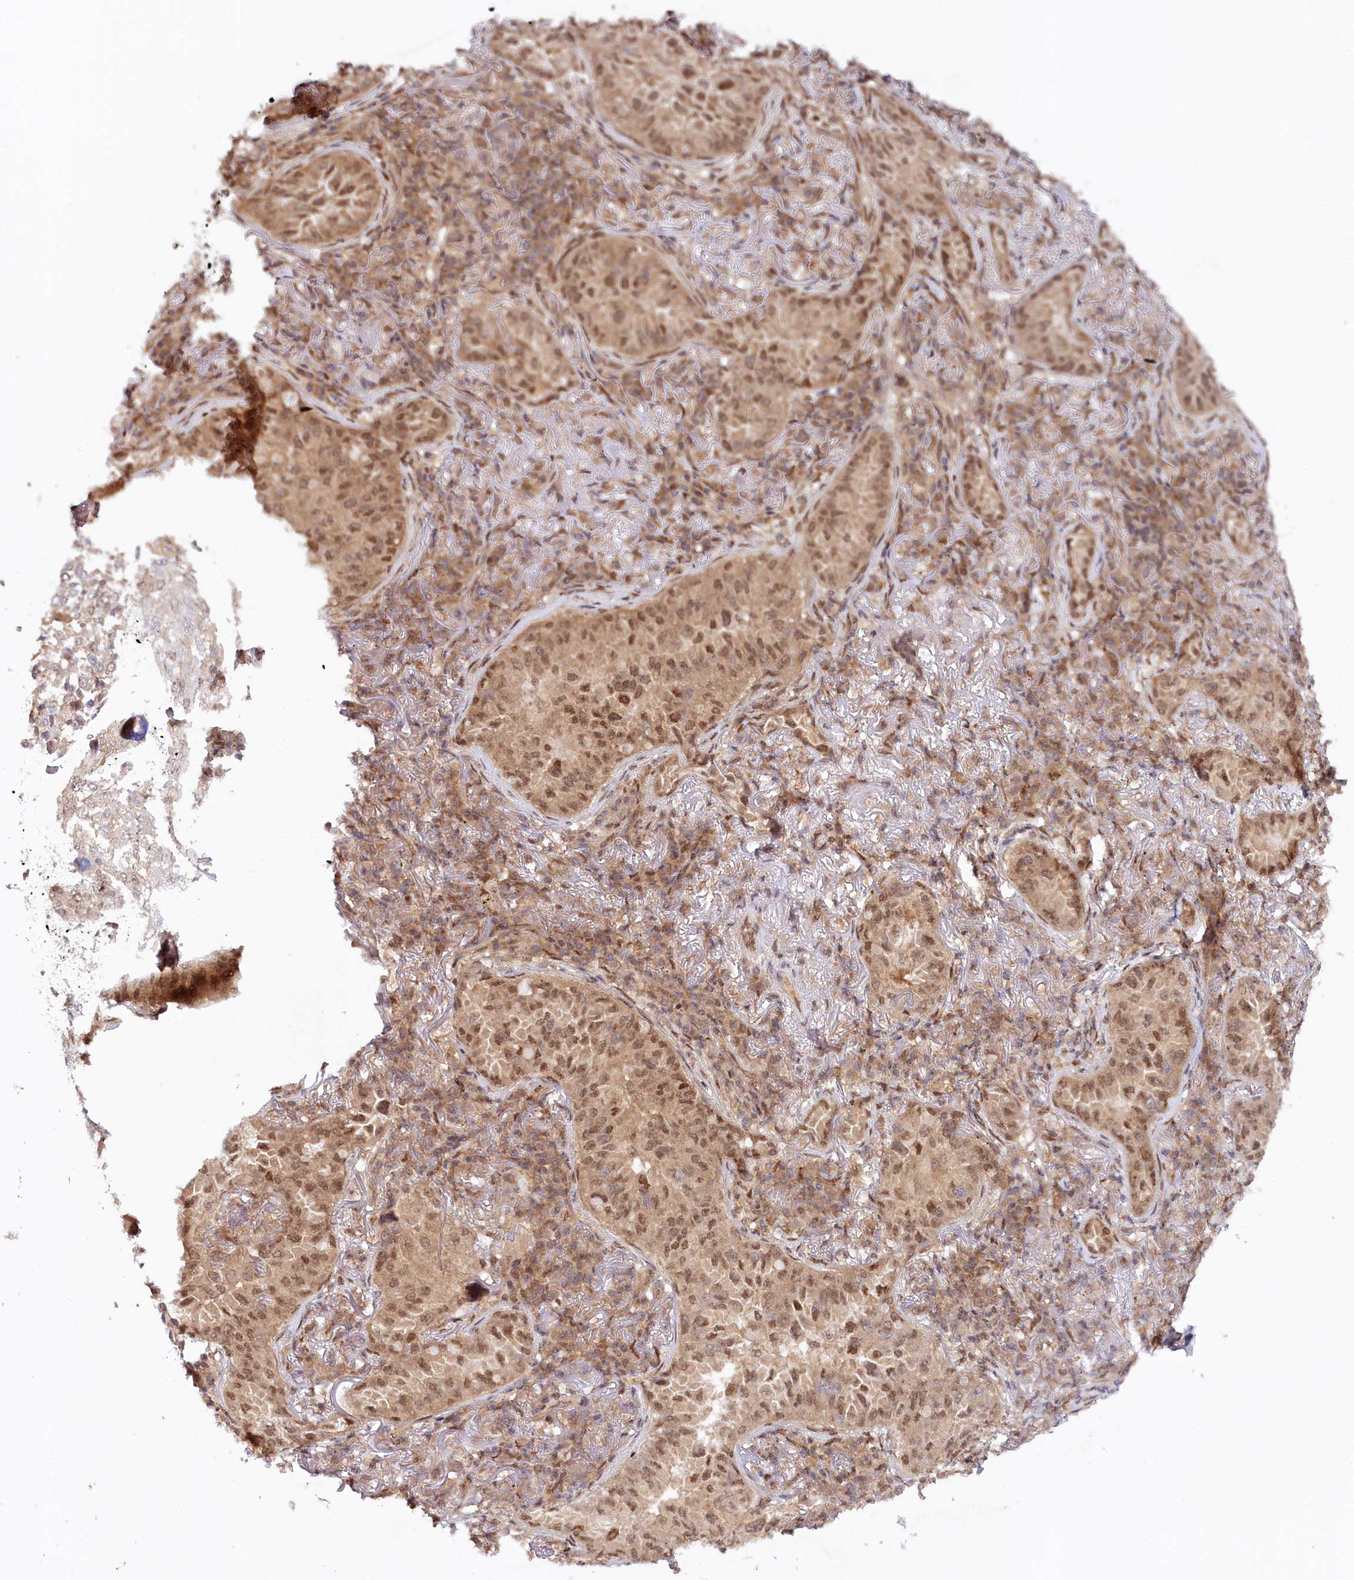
{"staining": {"intensity": "moderate", "quantity": ">75%", "location": "cytoplasmic/membranous,nuclear"}, "tissue": "lung cancer", "cell_type": "Tumor cells", "image_type": "cancer", "snomed": [{"axis": "morphology", "description": "Adenocarcinoma, NOS"}, {"axis": "topography", "description": "Lung"}], "caption": "A brown stain highlights moderate cytoplasmic/membranous and nuclear positivity of a protein in lung cancer tumor cells. (Stains: DAB in brown, nuclei in blue, Microscopy: brightfield microscopy at high magnification).", "gene": "CCDC65", "patient": {"sex": "female", "age": 69}}